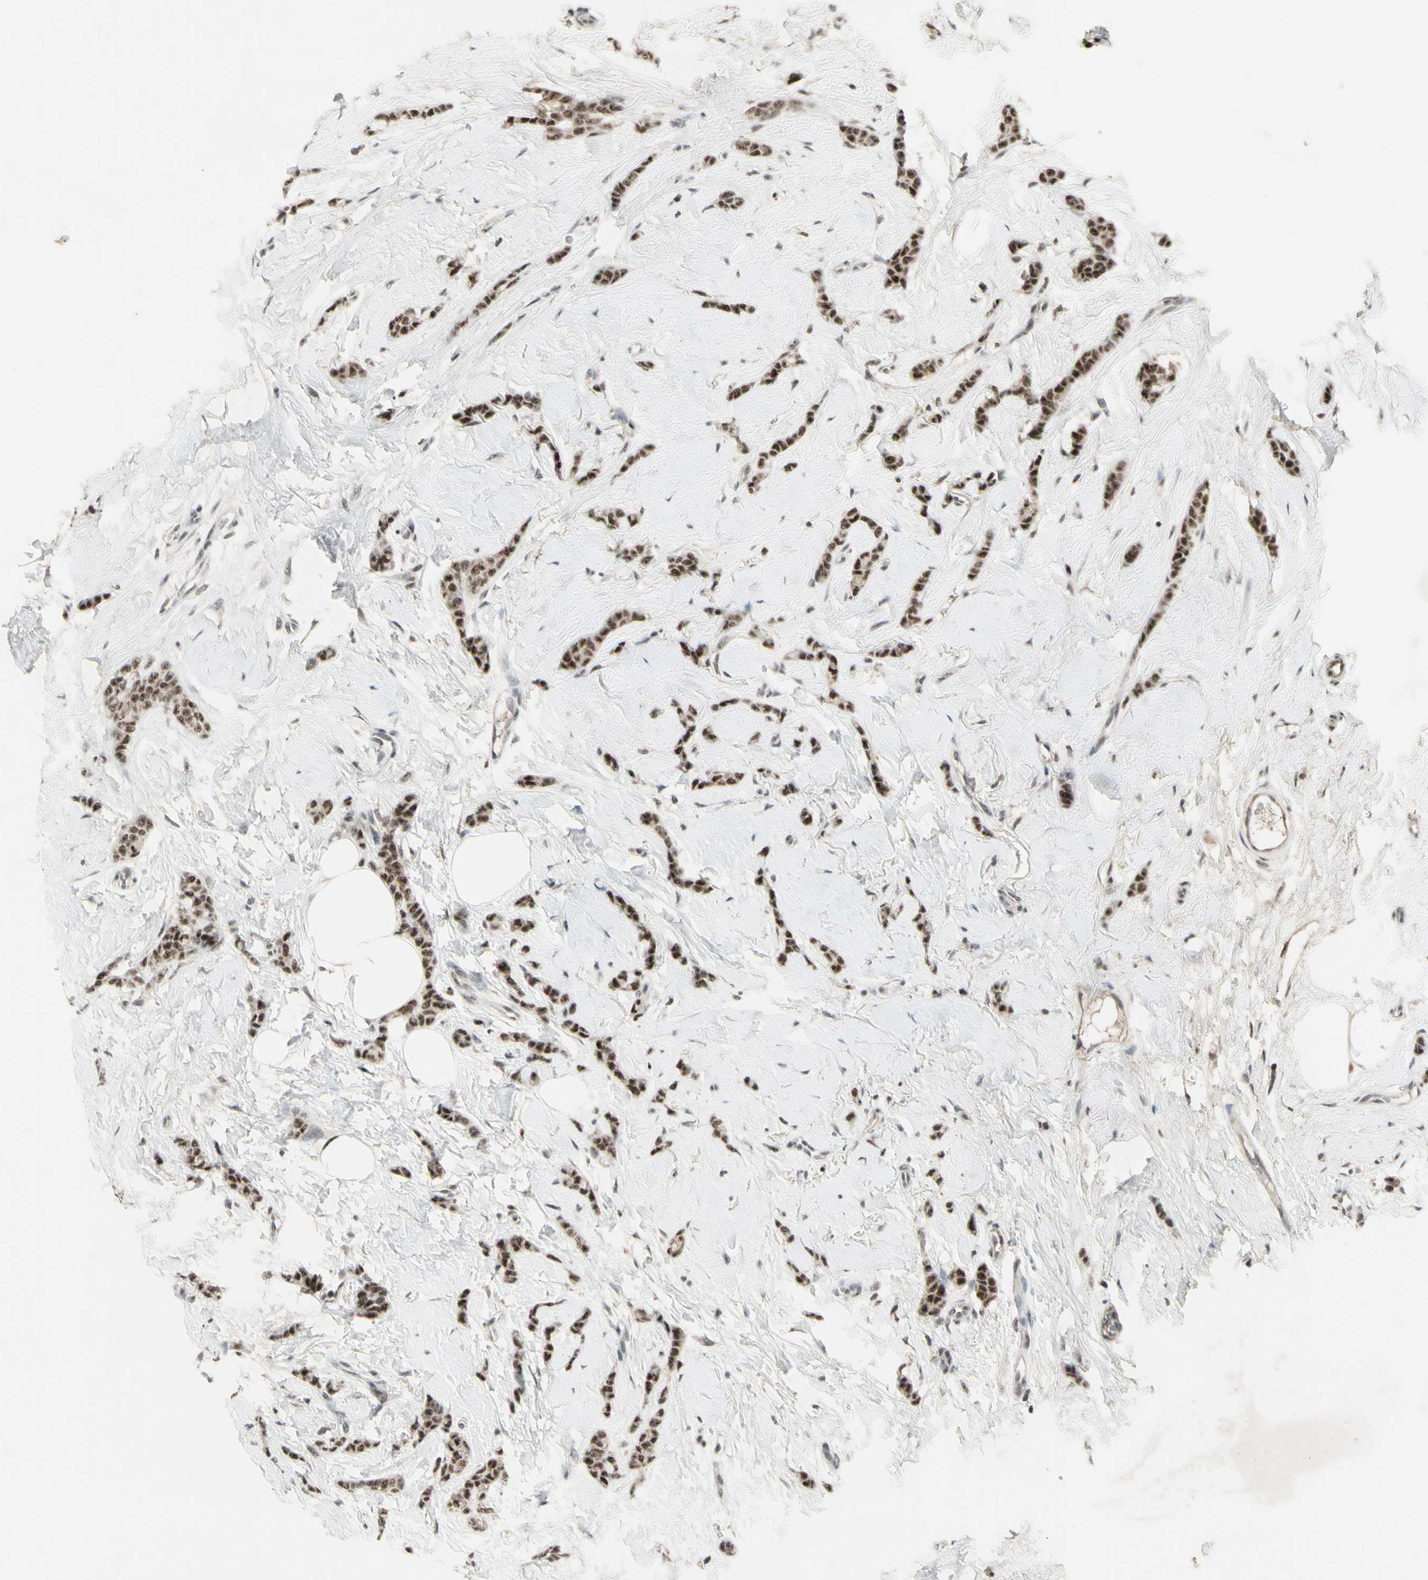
{"staining": {"intensity": "strong", "quantity": "25%-75%", "location": "nuclear"}, "tissue": "breast cancer", "cell_type": "Tumor cells", "image_type": "cancer", "snomed": [{"axis": "morphology", "description": "Lobular carcinoma"}, {"axis": "topography", "description": "Skin"}, {"axis": "topography", "description": "Breast"}], "caption": "This is an image of IHC staining of breast lobular carcinoma, which shows strong staining in the nuclear of tumor cells.", "gene": "CCNT1", "patient": {"sex": "female", "age": 46}}